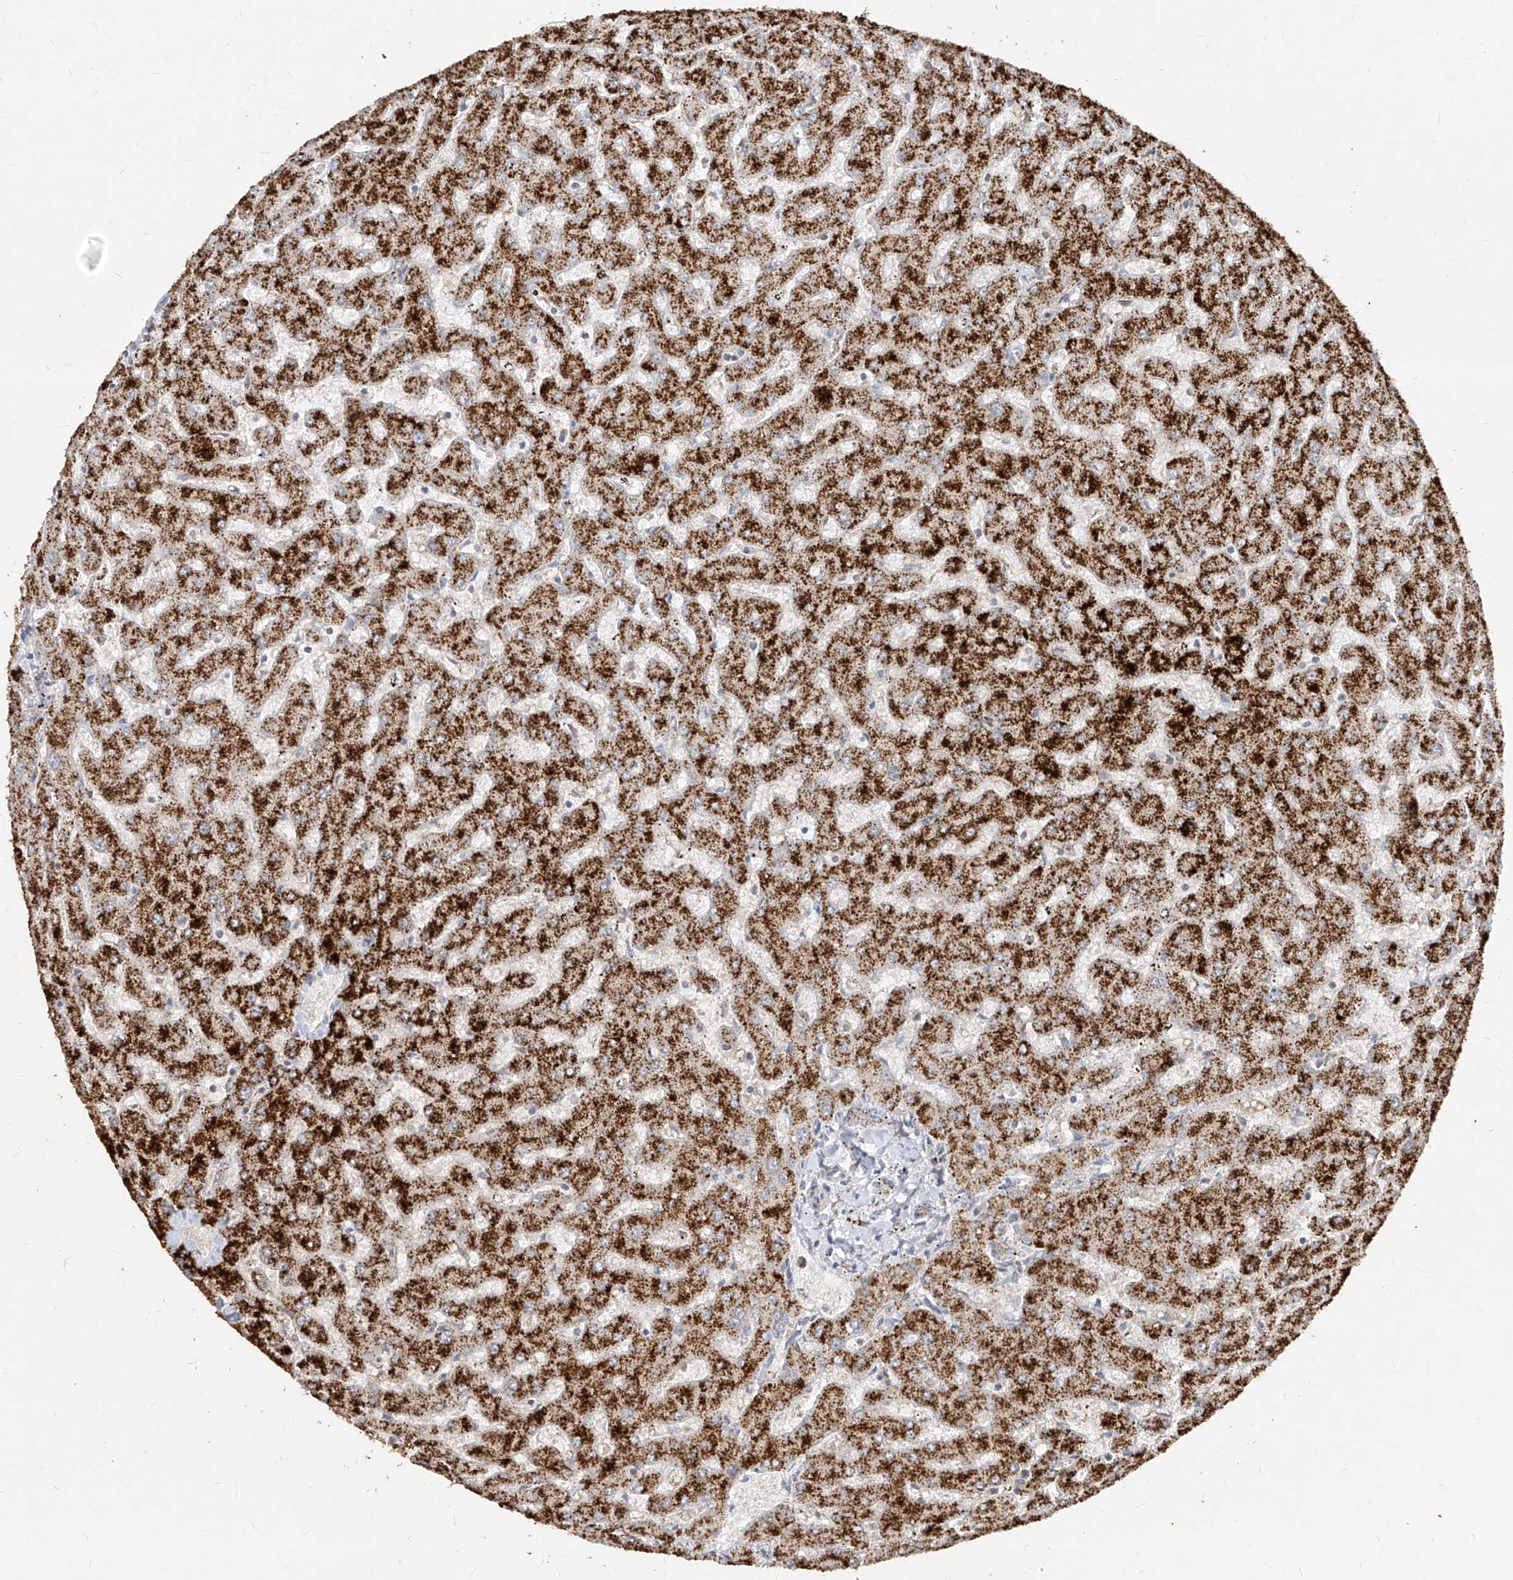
{"staining": {"intensity": "weak", "quantity": "25%-75%", "location": "cytoplasmic/membranous"}, "tissue": "liver", "cell_type": "Cholangiocytes", "image_type": "normal", "snomed": [{"axis": "morphology", "description": "Normal tissue, NOS"}, {"axis": "topography", "description": "Liver"}], "caption": "Liver stained for a protein demonstrates weak cytoplasmic/membranous positivity in cholangiocytes. The staining is performed using DAB (3,3'-diaminobenzidine) brown chromogen to label protein expression. The nuclei are counter-stained blue using hematoxylin.", "gene": "ABCD3", "patient": {"sex": "female", "age": 63}}